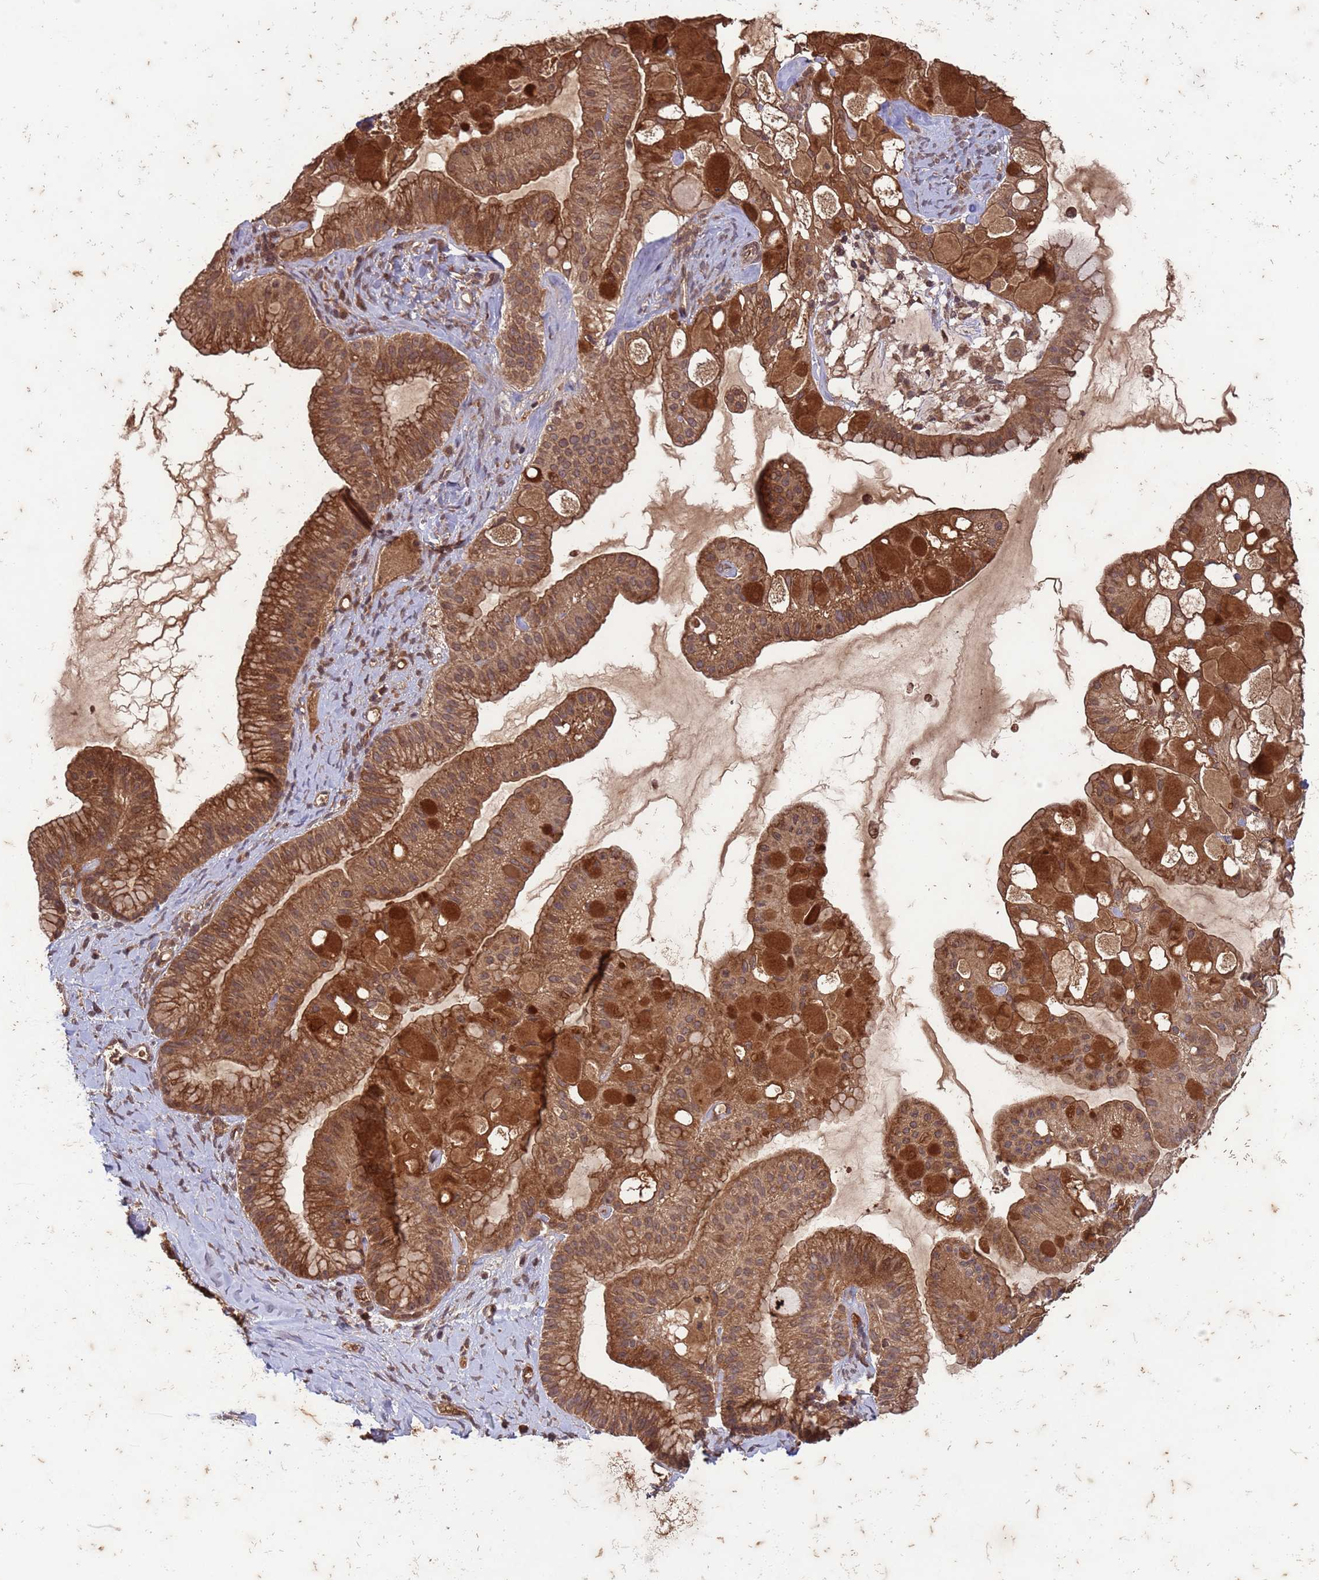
{"staining": {"intensity": "moderate", "quantity": ">75%", "location": "cytoplasmic/membranous,nuclear"}, "tissue": "ovarian cancer", "cell_type": "Tumor cells", "image_type": "cancer", "snomed": [{"axis": "morphology", "description": "Cystadenocarcinoma, mucinous, NOS"}, {"axis": "topography", "description": "Ovary"}], "caption": "Protein staining by IHC demonstrates moderate cytoplasmic/membranous and nuclear positivity in approximately >75% of tumor cells in ovarian cancer.", "gene": "ERI1", "patient": {"sex": "female", "age": 61}}